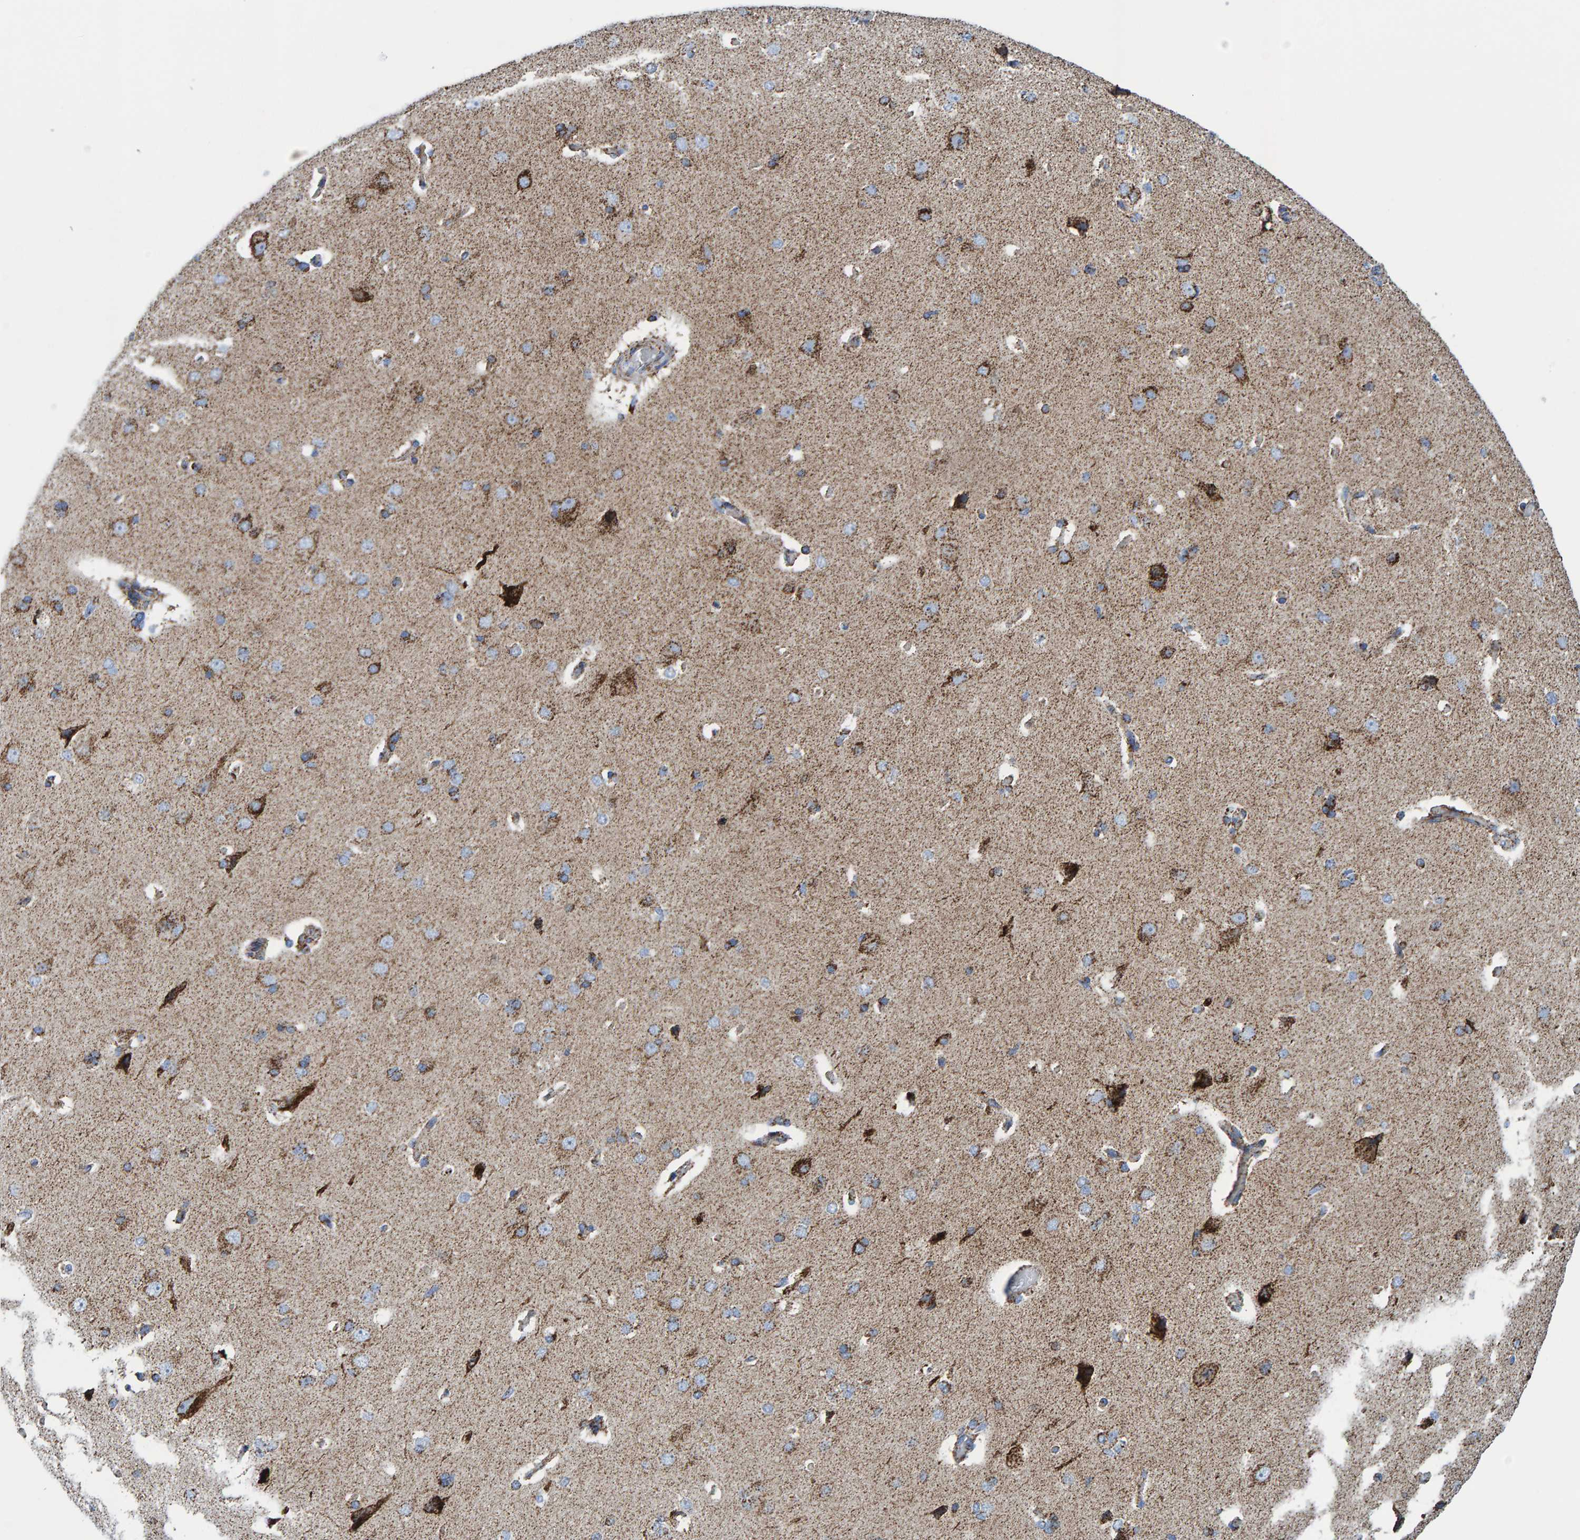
{"staining": {"intensity": "moderate", "quantity": ">75%", "location": "cytoplasmic/membranous"}, "tissue": "cerebral cortex", "cell_type": "Endothelial cells", "image_type": "normal", "snomed": [{"axis": "morphology", "description": "Normal tissue, NOS"}, {"axis": "topography", "description": "Cerebral cortex"}], "caption": "Protein staining demonstrates moderate cytoplasmic/membranous positivity in about >75% of endothelial cells in normal cerebral cortex. (DAB IHC with brightfield microscopy, high magnification).", "gene": "ENSG00000262660", "patient": {"sex": "male", "age": 62}}